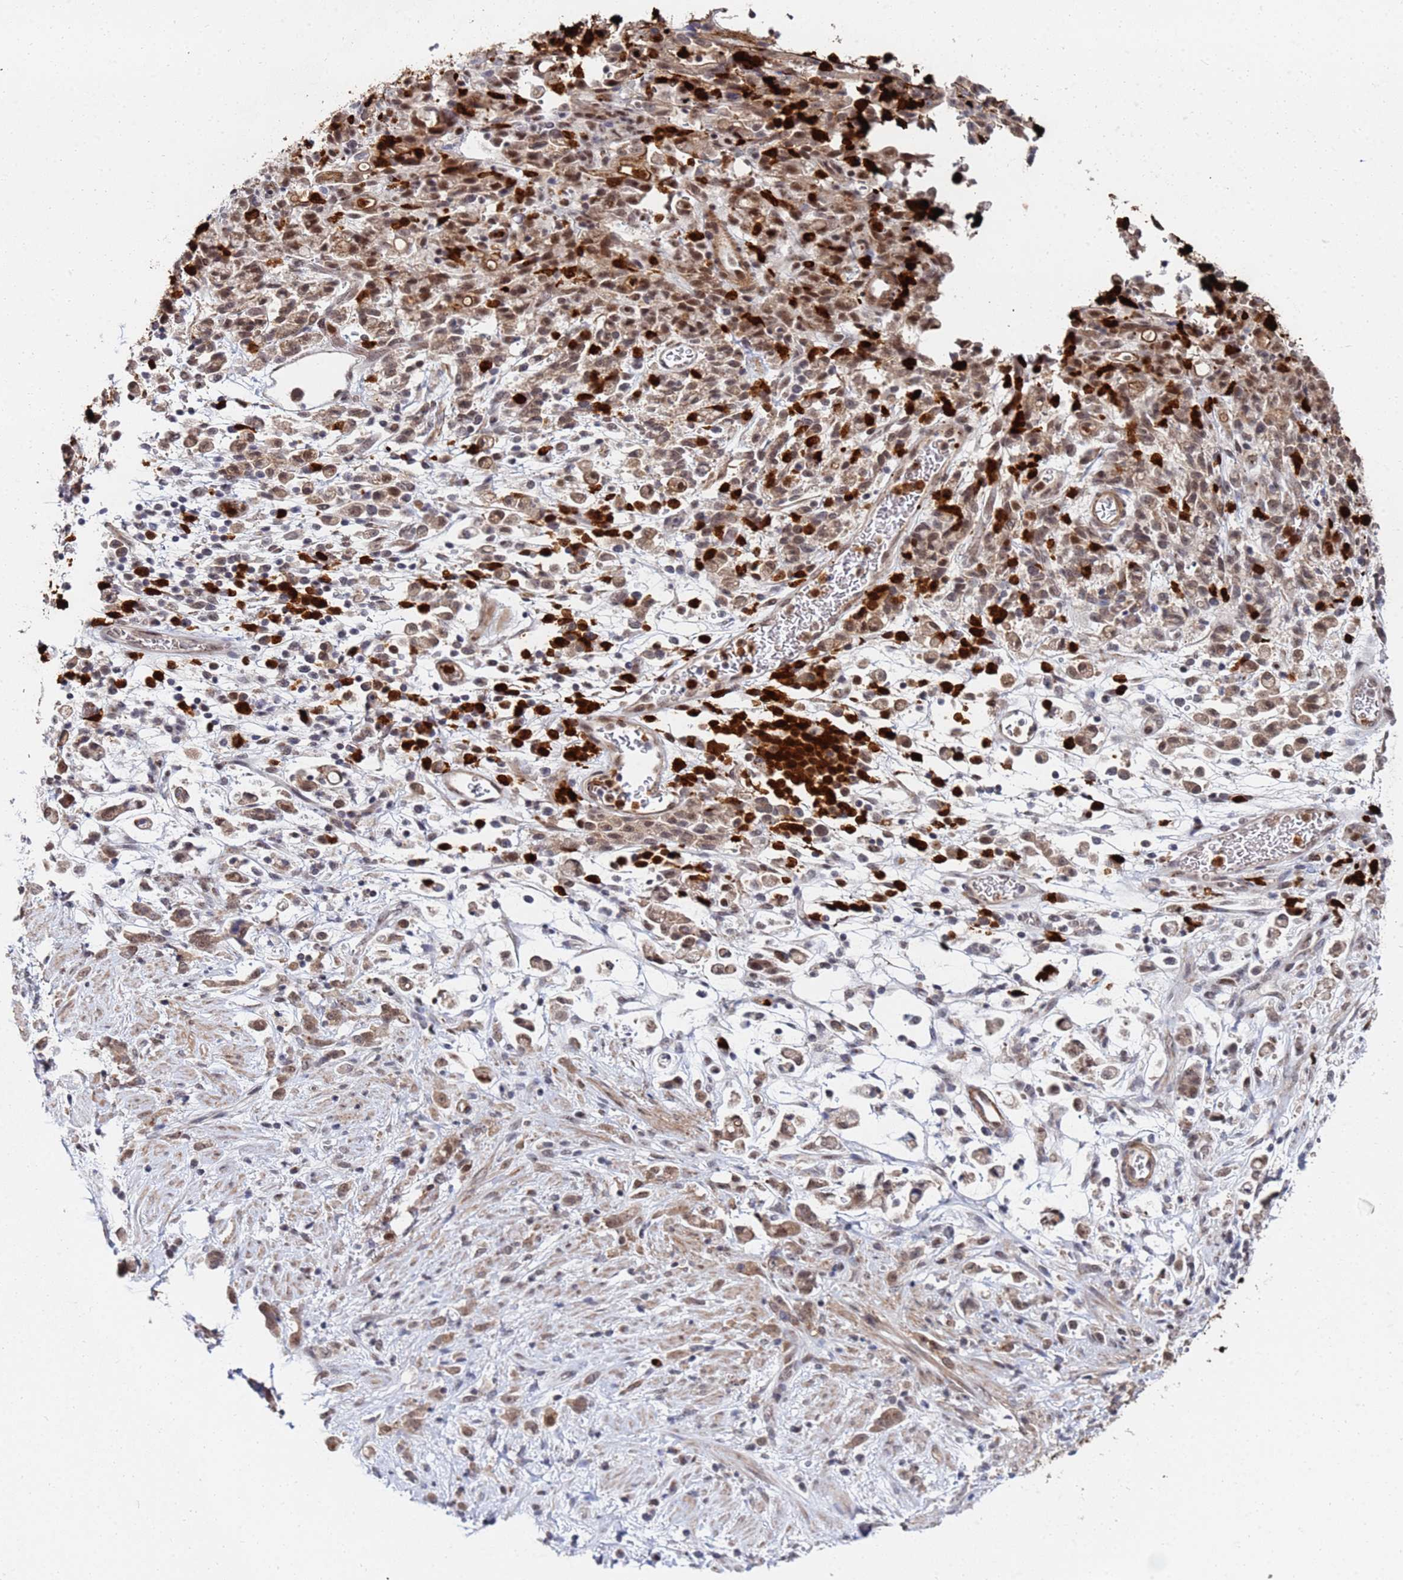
{"staining": {"intensity": "moderate", "quantity": ">75%", "location": "cytoplasmic/membranous,nuclear"}, "tissue": "stomach cancer", "cell_type": "Tumor cells", "image_type": "cancer", "snomed": [{"axis": "morphology", "description": "Adenocarcinoma, NOS"}, {"axis": "topography", "description": "Stomach"}], "caption": "Adenocarcinoma (stomach) was stained to show a protein in brown. There is medium levels of moderate cytoplasmic/membranous and nuclear positivity in approximately >75% of tumor cells.", "gene": "MTCL1", "patient": {"sex": "female", "age": 60}}